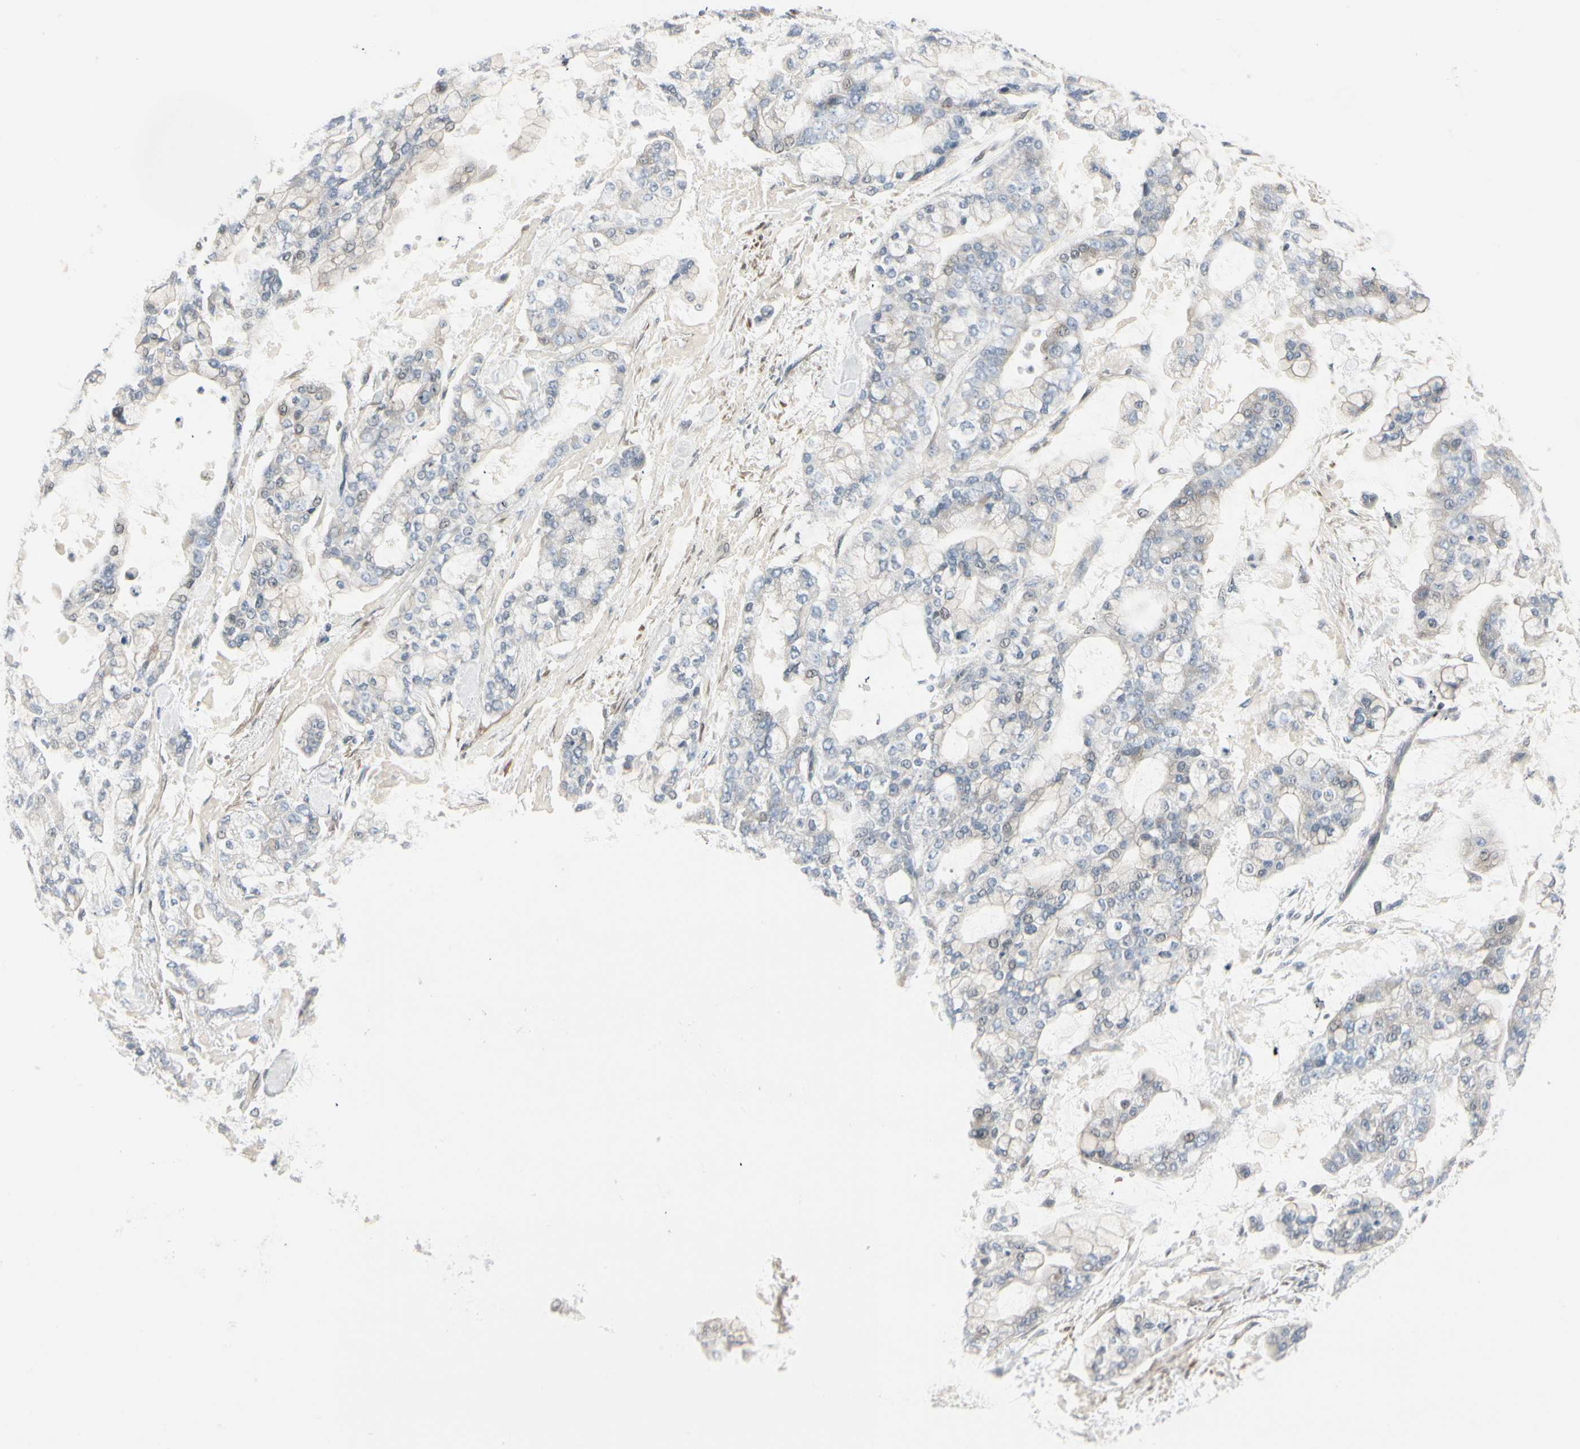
{"staining": {"intensity": "weak", "quantity": "<25%", "location": "cytoplasmic/membranous"}, "tissue": "stomach cancer", "cell_type": "Tumor cells", "image_type": "cancer", "snomed": [{"axis": "morphology", "description": "Normal tissue, NOS"}, {"axis": "morphology", "description": "Adenocarcinoma, NOS"}, {"axis": "topography", "description": "Stomach, upper"}, {"axis": "topography", "description": "Stomach"}], "caption": "Immunohistochemistry image of stomach cancer stained for a protein (brown), which demonstrates no expression in tumor cells.", "gene": "DMPK", "patient": {"sex": "male", "age": 76}}